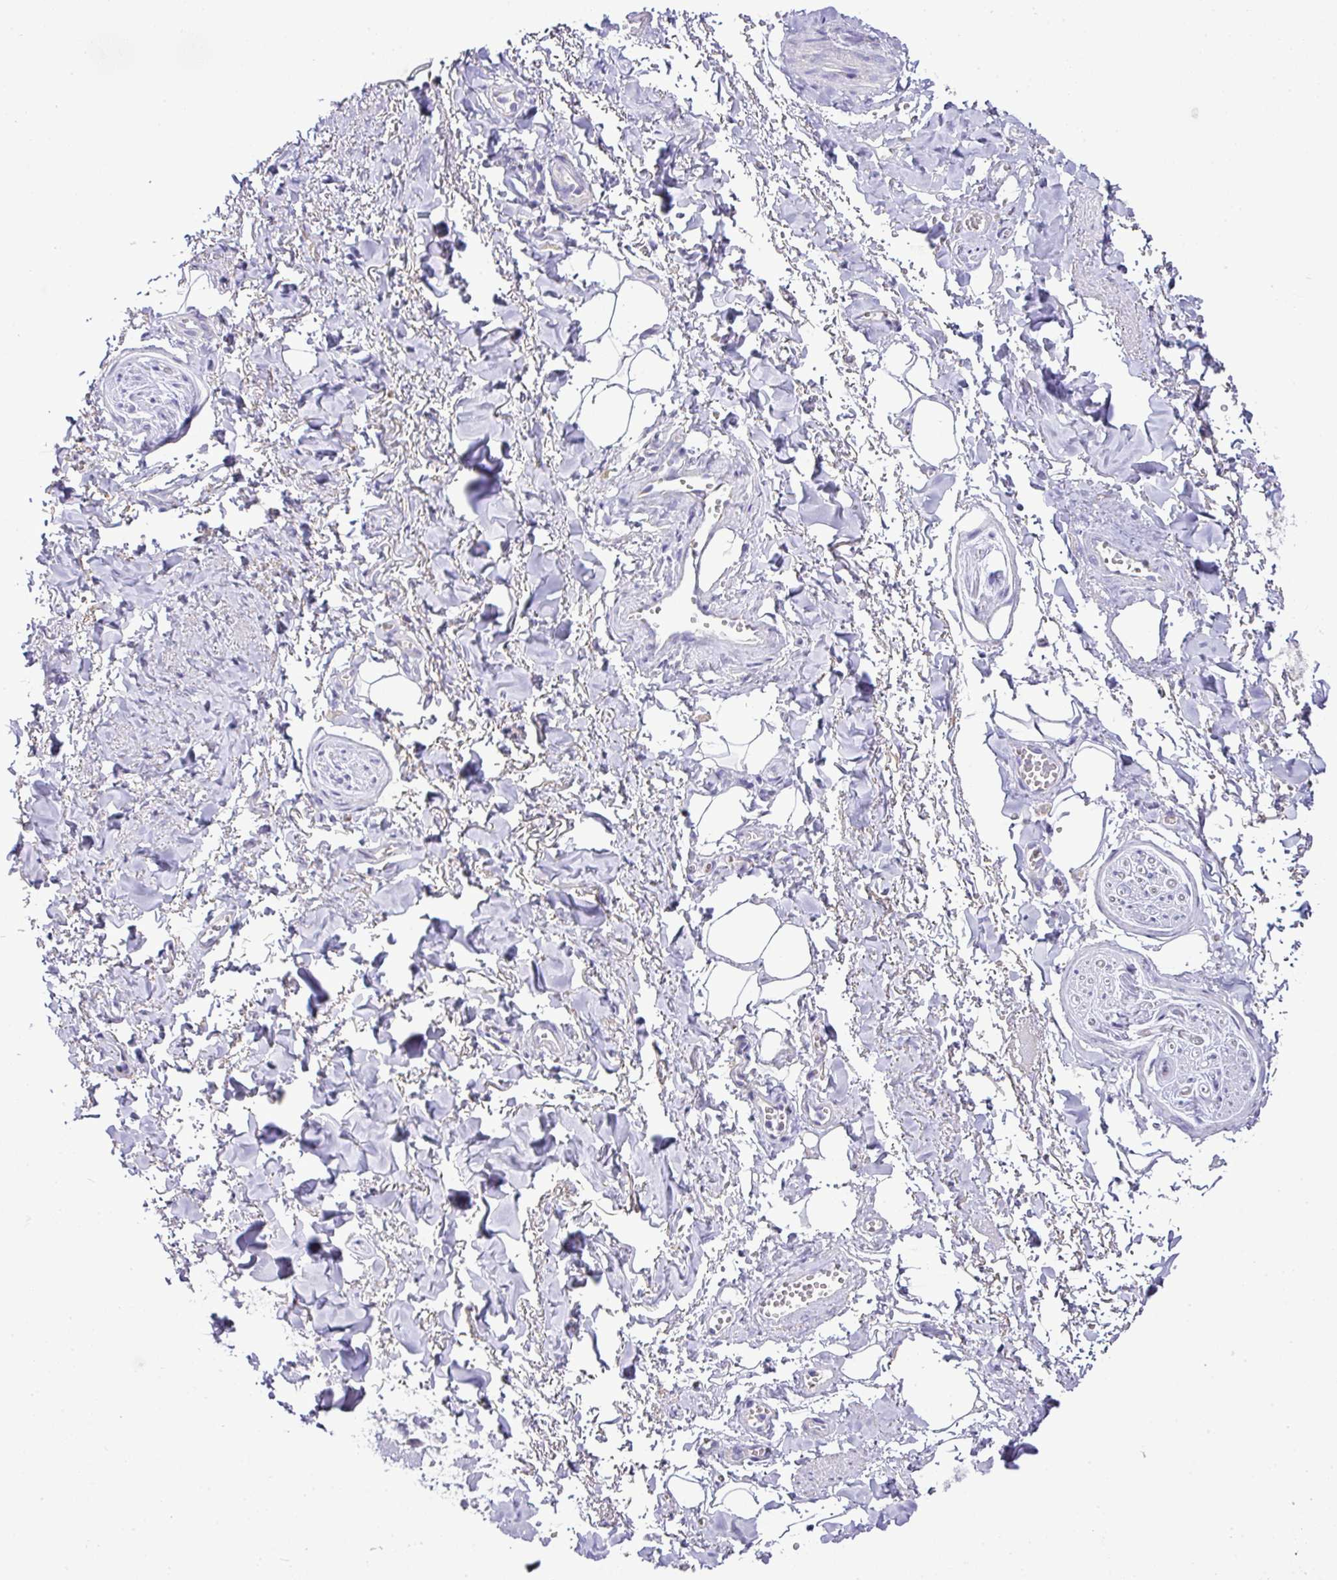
{"staining": {"intensity": "negative", "quantity": "none", "location": "none"}, "tissue": "adipose tissue", "cell_type": "Adipocytes", "image_type": "normal", "snomed": [{"axis": "morphology", "description": "Normal tissue, NOS"}, {"axis": "topography", "description": "Vulva"}, {"axis": "topography", "description": "Vagina"}, {"axis": "topography", "description": "Peripheral nerve tissue"}], "caption": "This is an immunohistochemistry micrograph of normal human adipose tissue. There is no positivity in adipocytes.", "gene": "PGAP4", "patient": {"sex": "female", "age": 66}}